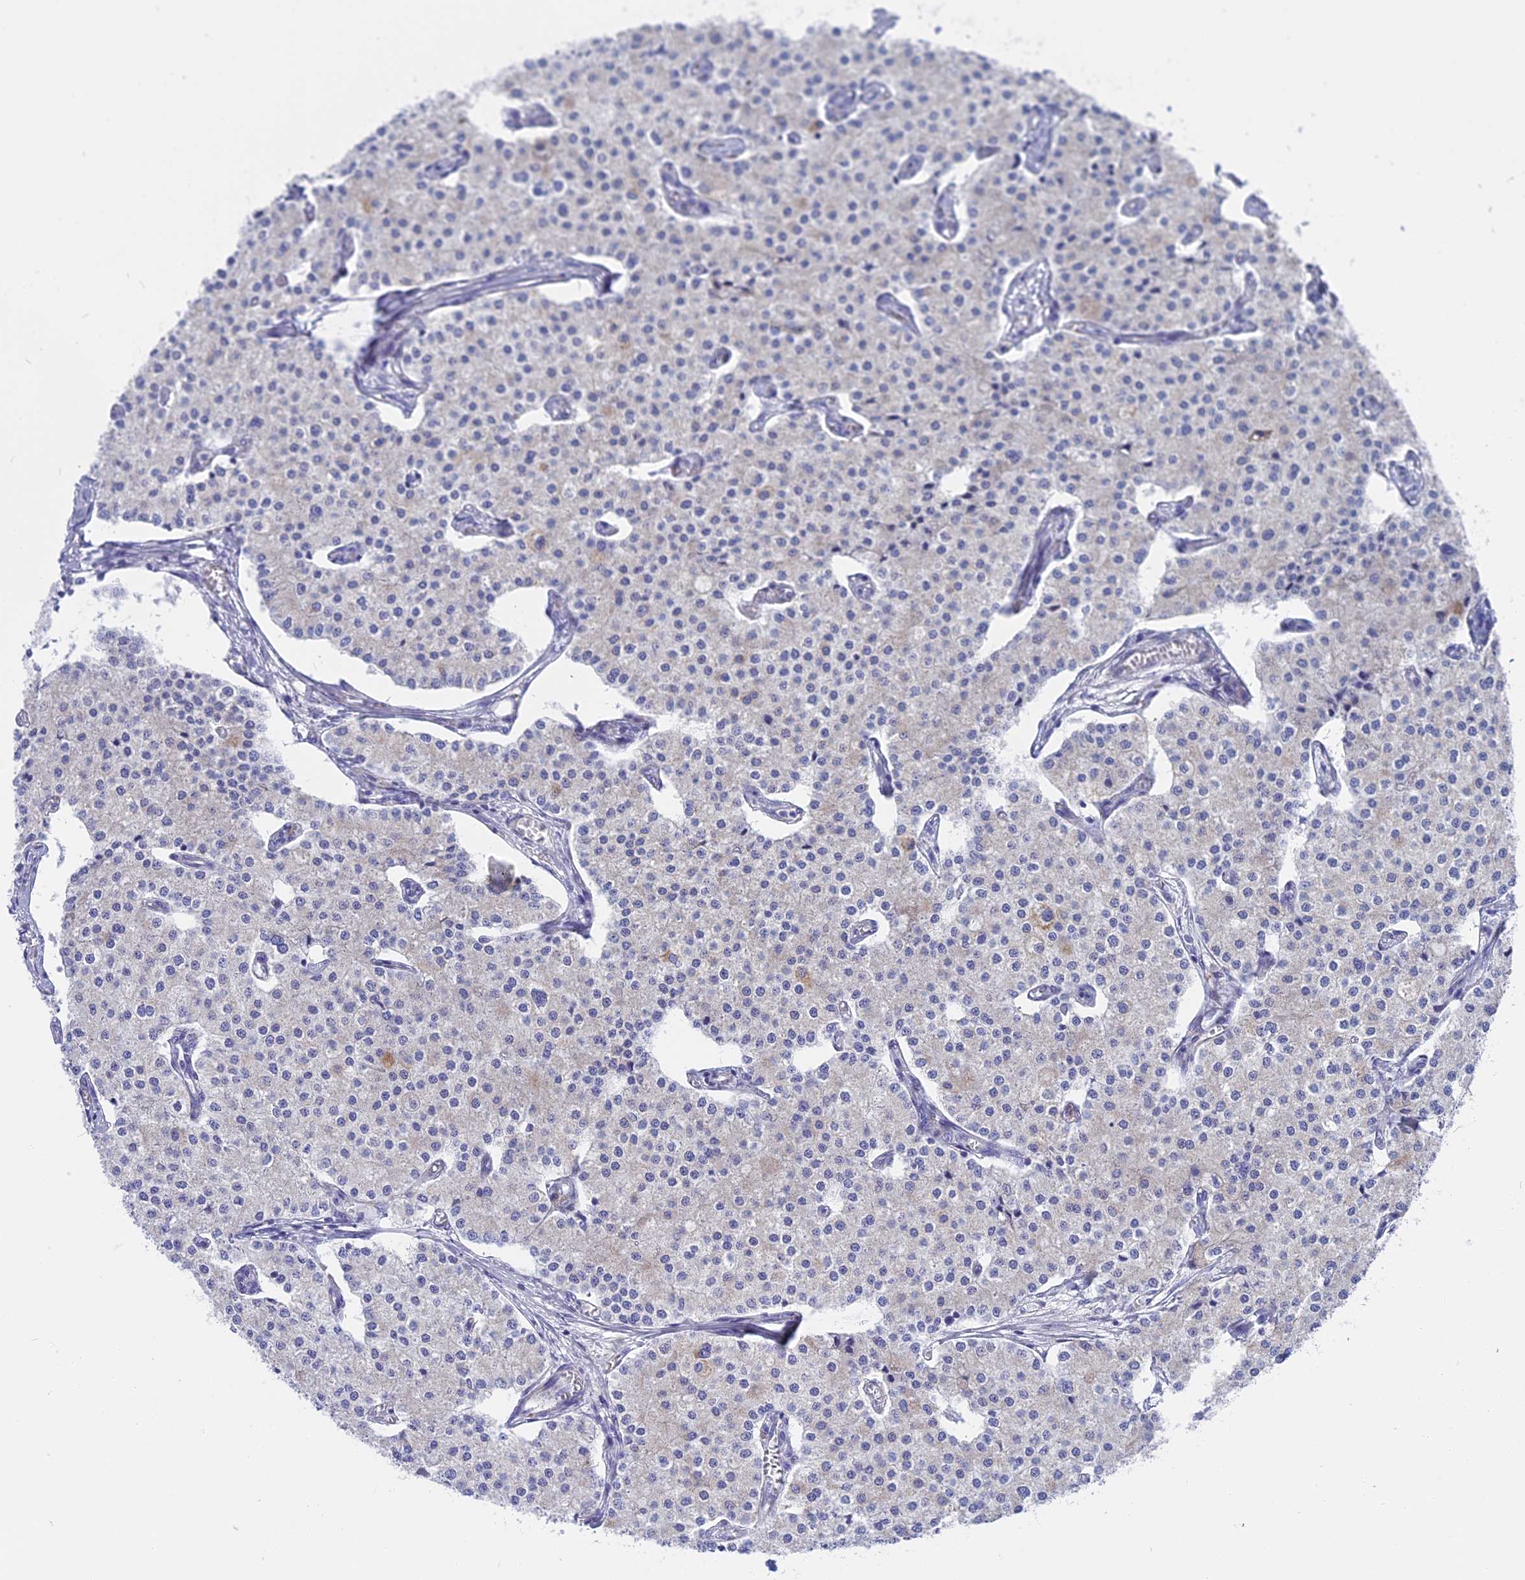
{"staining": {"intensity": "negative", "quantity": "none", "location": "none"}, "tissue": "carcinoid", "cell_type": "Tumor cells", "image_type": "cancer", "snomed": [{"axis": "morphology", "description": "Carcinoid, malignant, NOS"}, {"axis": "topography", "description": "Colon"}], "caption": "IHC of malignant carcinoid displays no staining in tumor cells.", "gene": "DTWD1", "patient": {"sex": "female", "age": 52}}